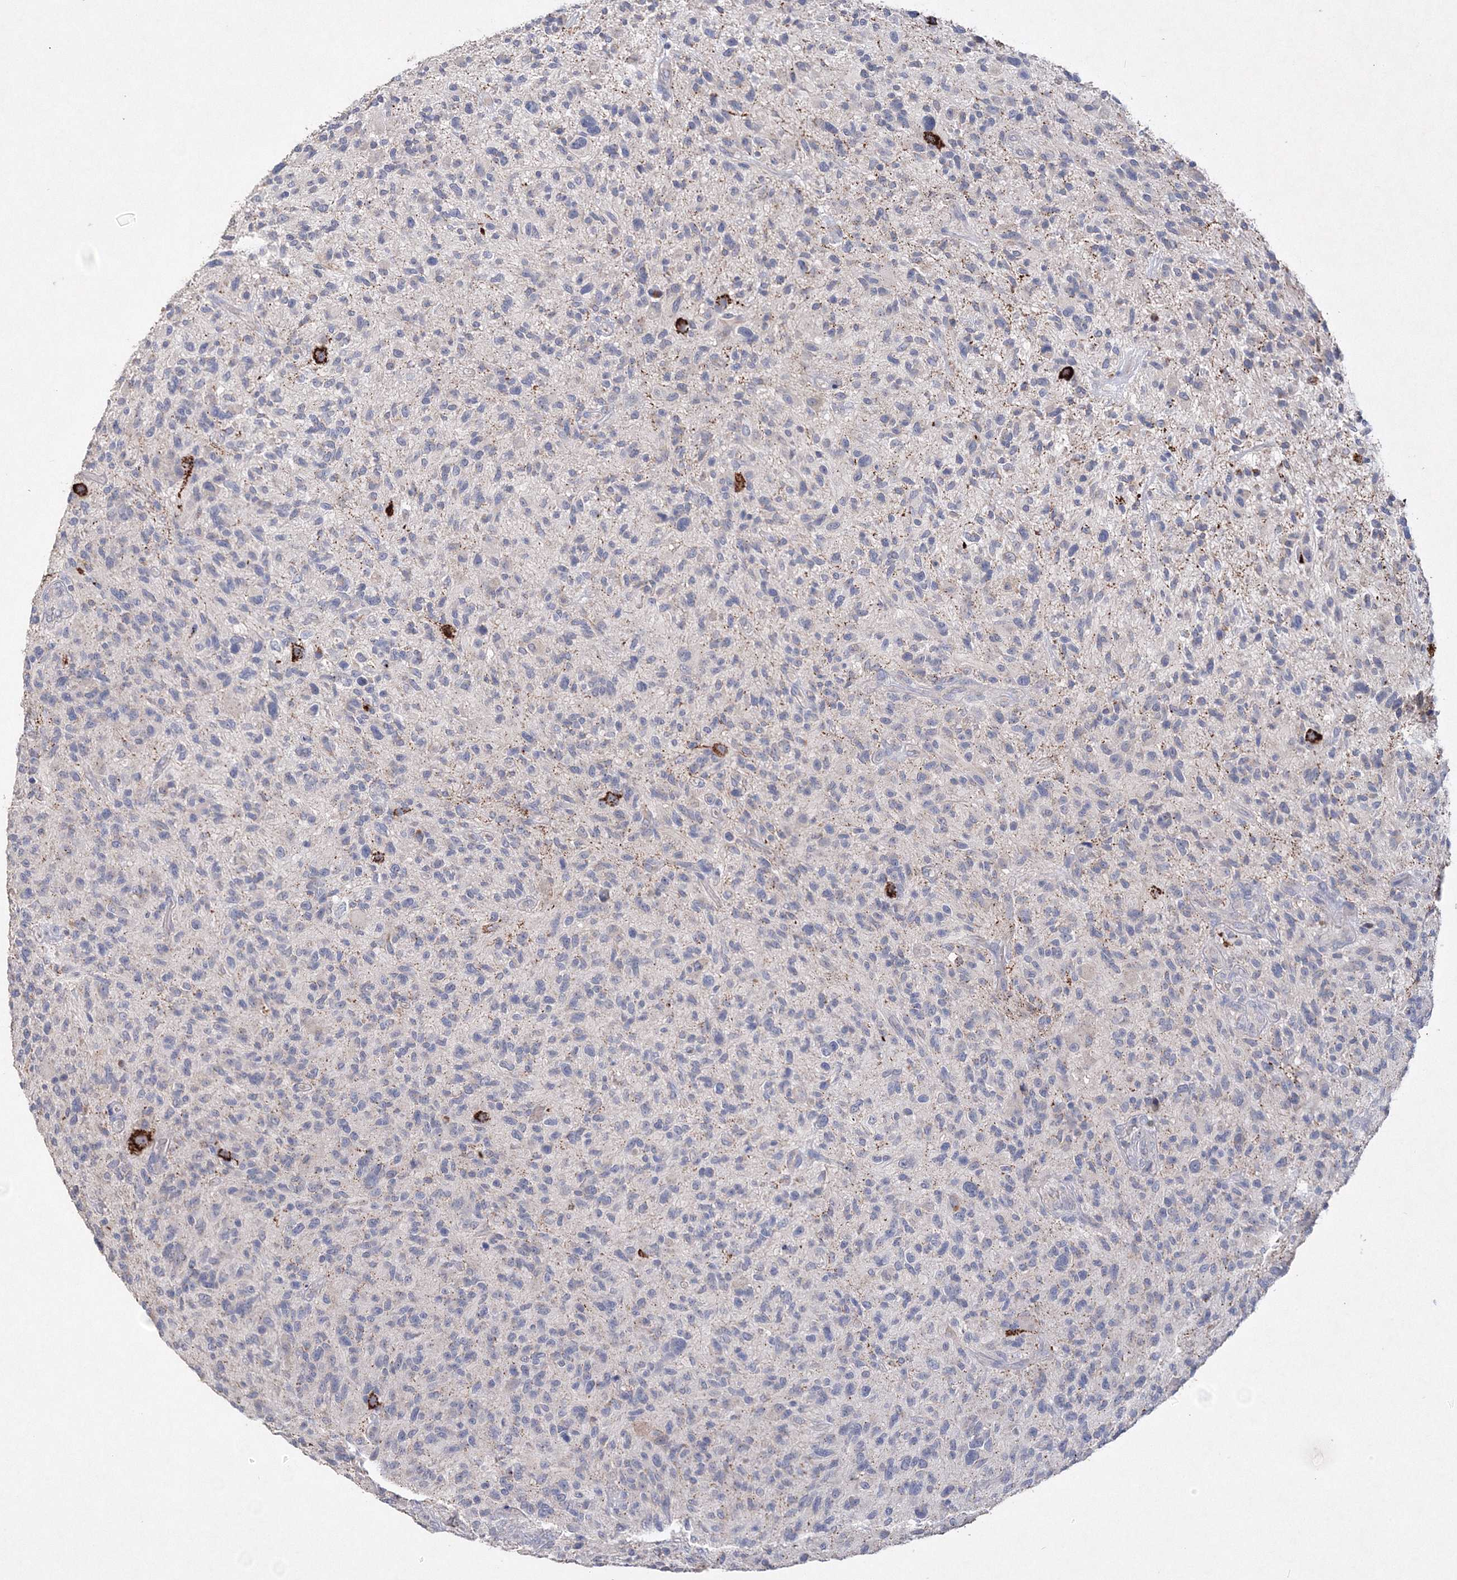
{"staining": {"intensity": "negative", "quantity": "none", "location": "none"}, "tissue": "glioma", "cell_type": "Tumor cells", "image_type": "cancer", "snomed": [{"axis": "morphology", "description": "Glioma, malignant, High grade"}, {"axis": "topography", "description": "Brain"}], "caption": "A high-resolution photomicrograph shows IHC staining of glioma, which displays no significant expression in tumor cells. (DAB (3,3'-diaminobenzidine) immunohistochemistry, high magnification).", "gene": "GLS", "patient": {"sex": "male", "age": 47}}